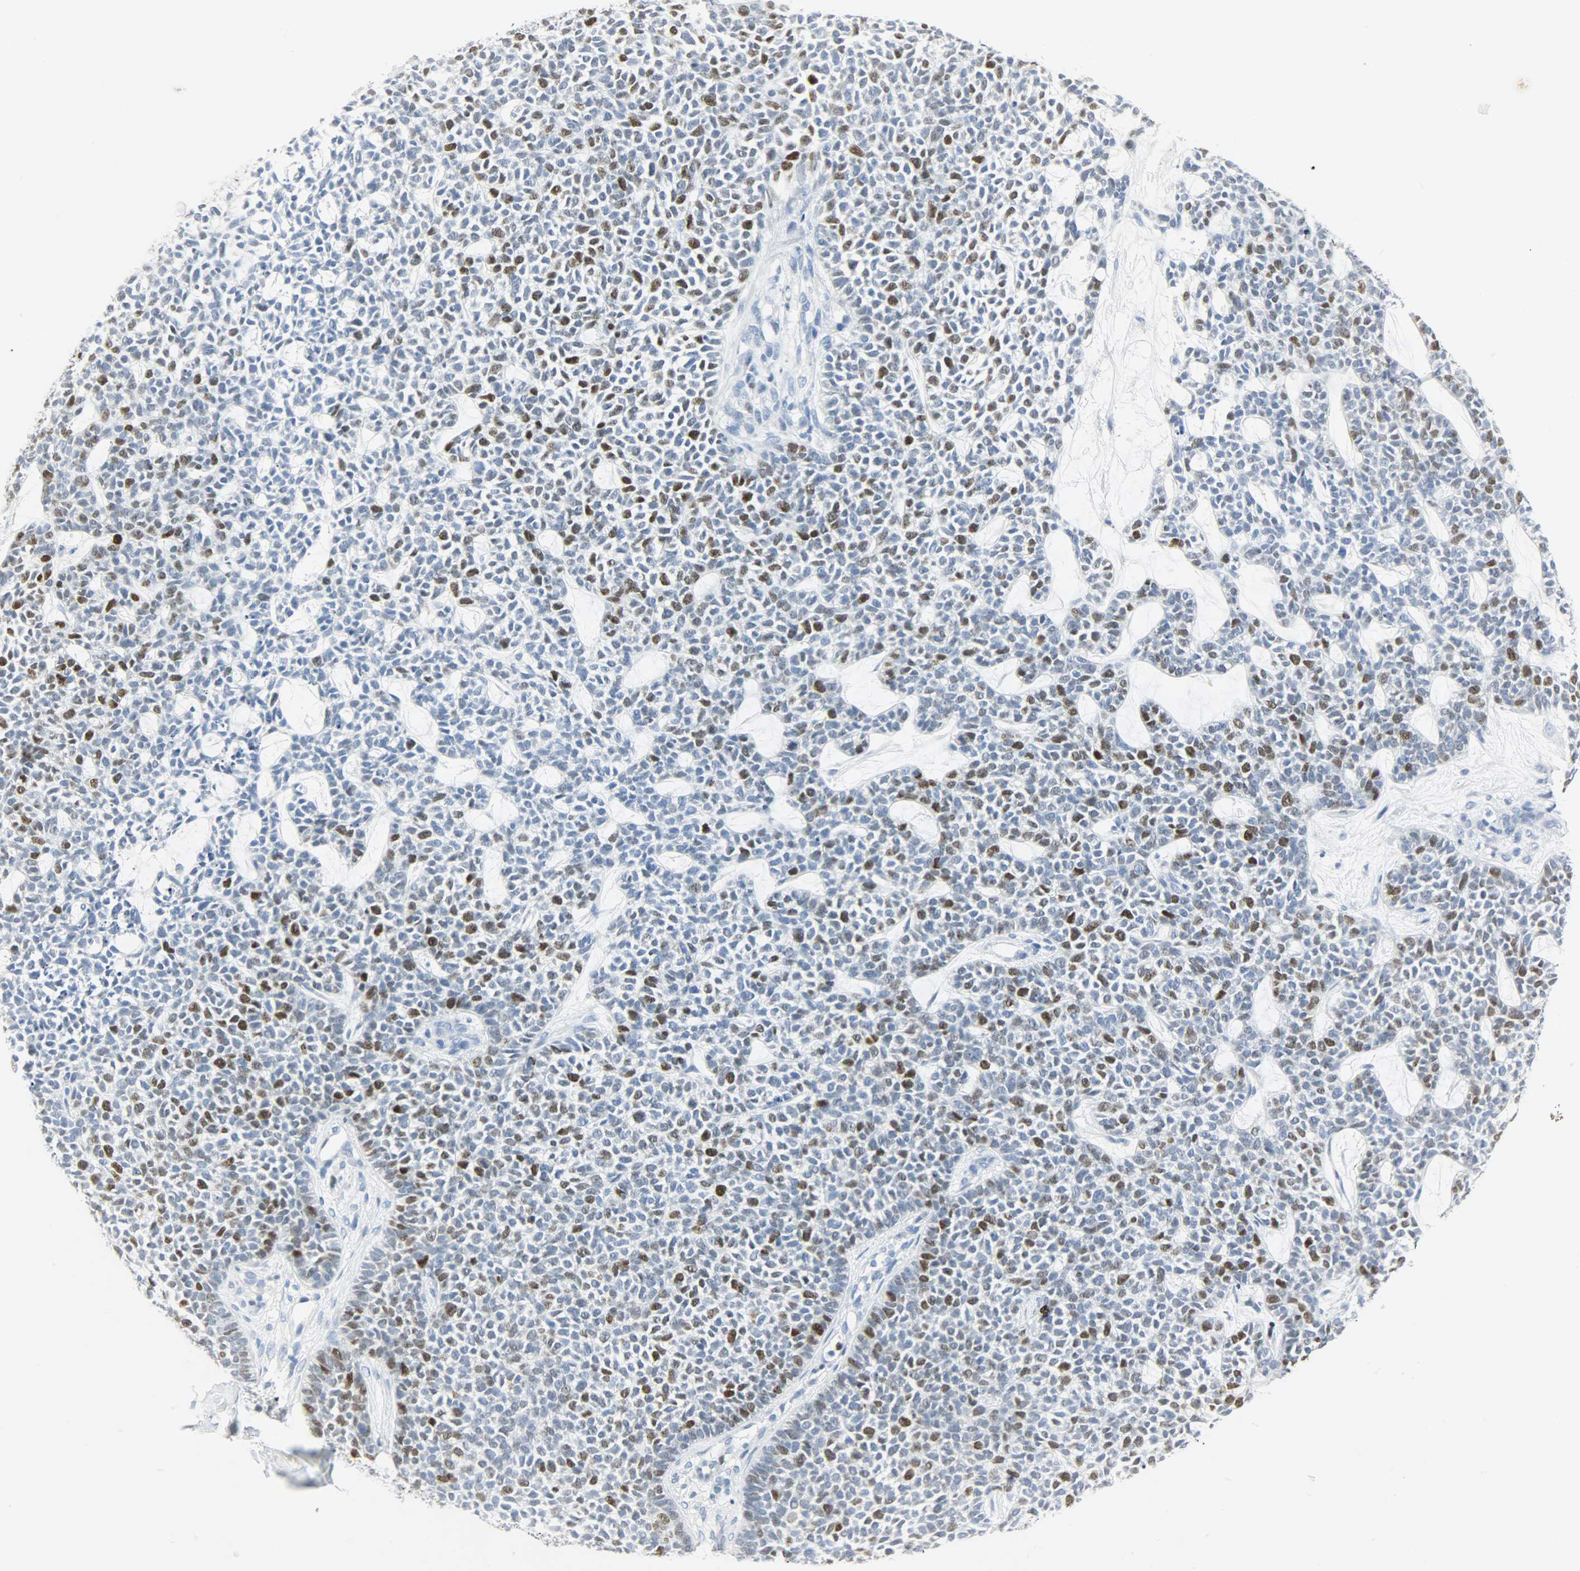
{"staining": {"intensity": "moderate", "quantity": "<25%", "location": "nuclear"}, "tissue": "skin cancer", "cell_type": "Tumor cells", "image_type": "cancer", "snomed": [{"axis": "morphology", "description": "Basal cell carcinoma"}, {"axis": "topography", "description": "Skin"}], "caption": "Protein staining displays moderate nuclear expression in approximately <25% of tumor cells in skin cancer. The protein is shown in brown color, while the nuclei are stained blue.", "gene": "HELLS", "patient": {"sex": "female", "age": 84}}